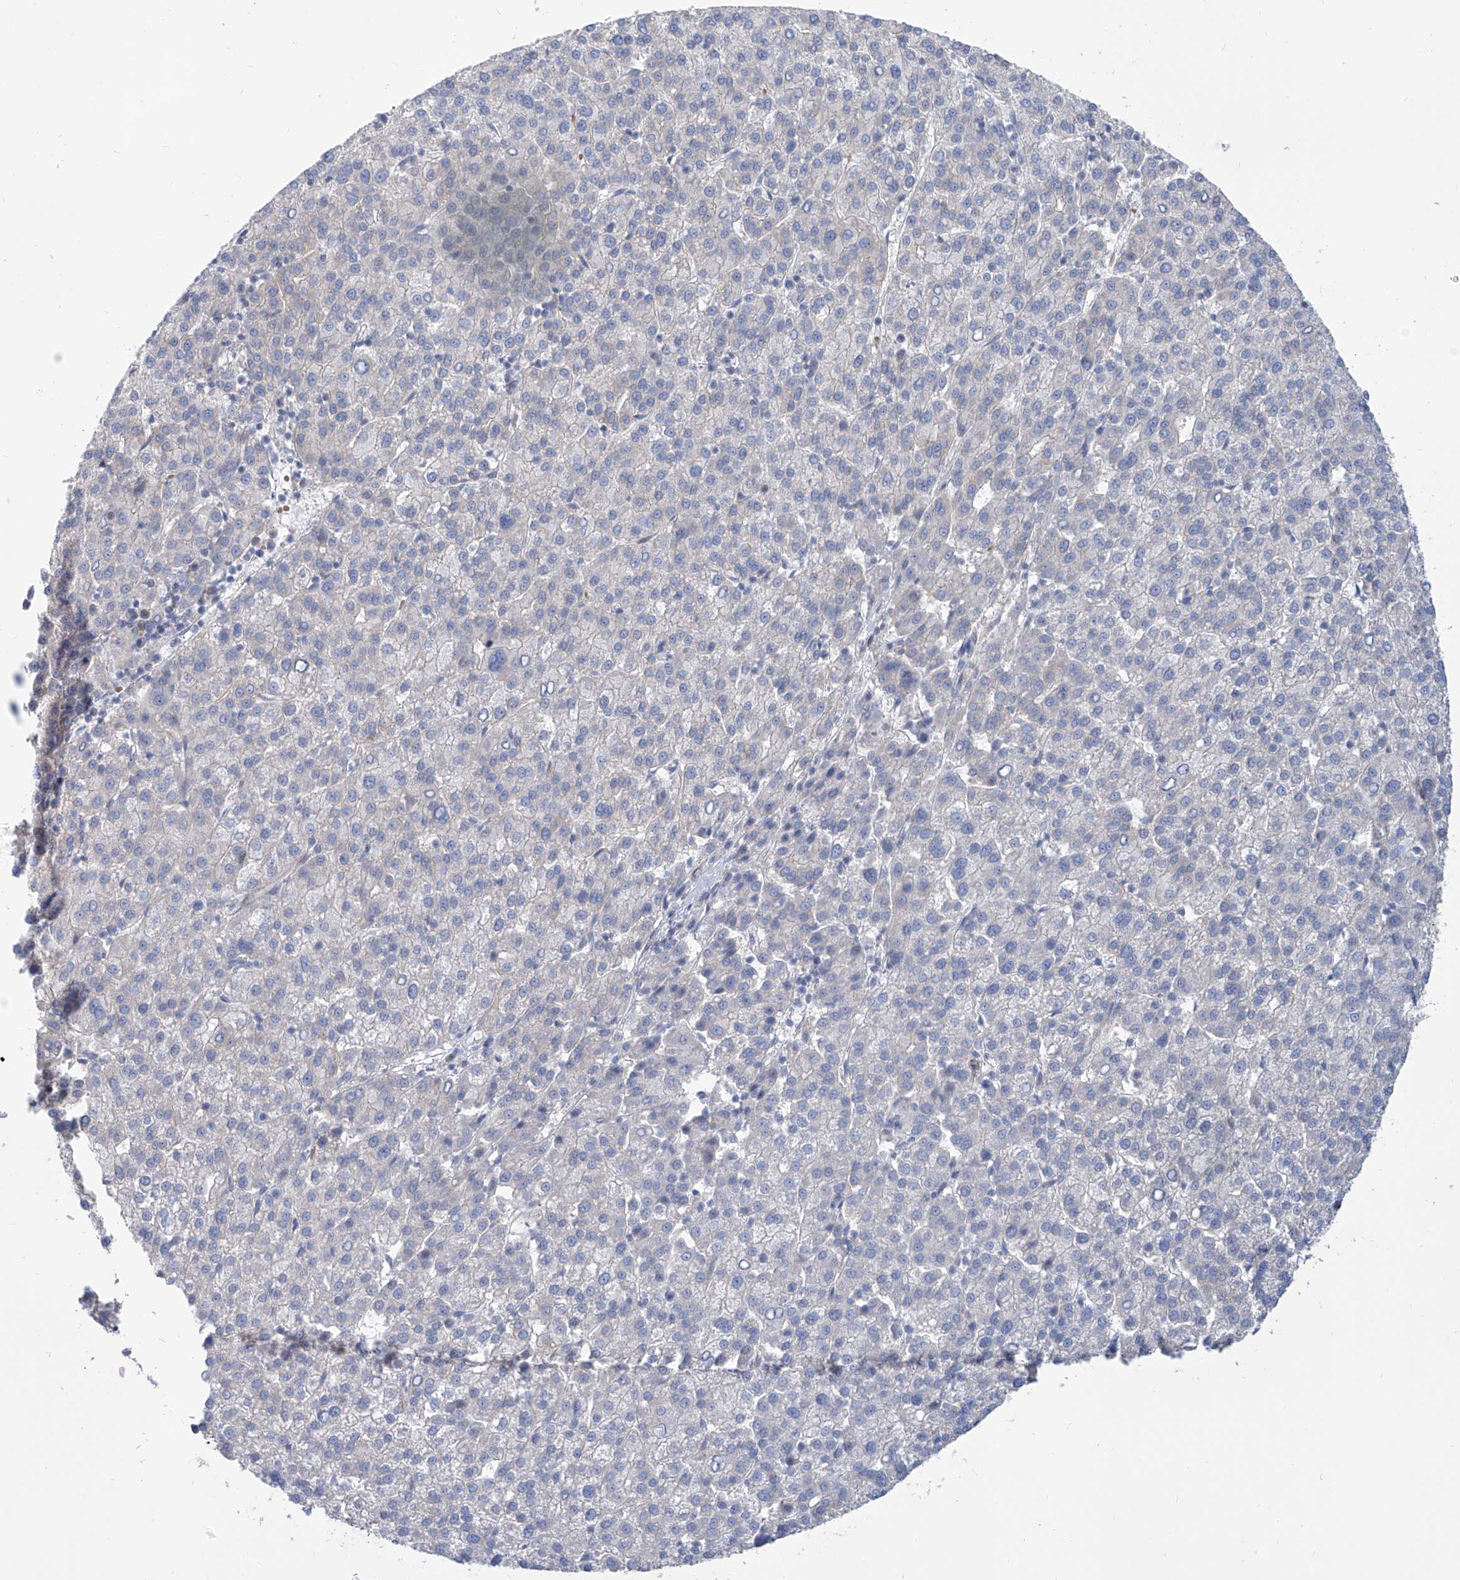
{"staining": {"intensity": "negative", "quantity": "none", "location": "none"}, "tissue": "liver cancer", "cell_type": "Tumor cells", "image_type": "cancer", "snomed": [{"axis": "morphology", "description": "Carcinoma, Hepatocellular, NOS"}, {"axis": "topography", "description": "Liver"}], "caption": "Human liver hepatocellular carcinoma stained for a protein using immunohistochemistry displays no positivity in tumor cells.", "gene": "LRRC1", "patient": {"sex": "female", "age": 58}}